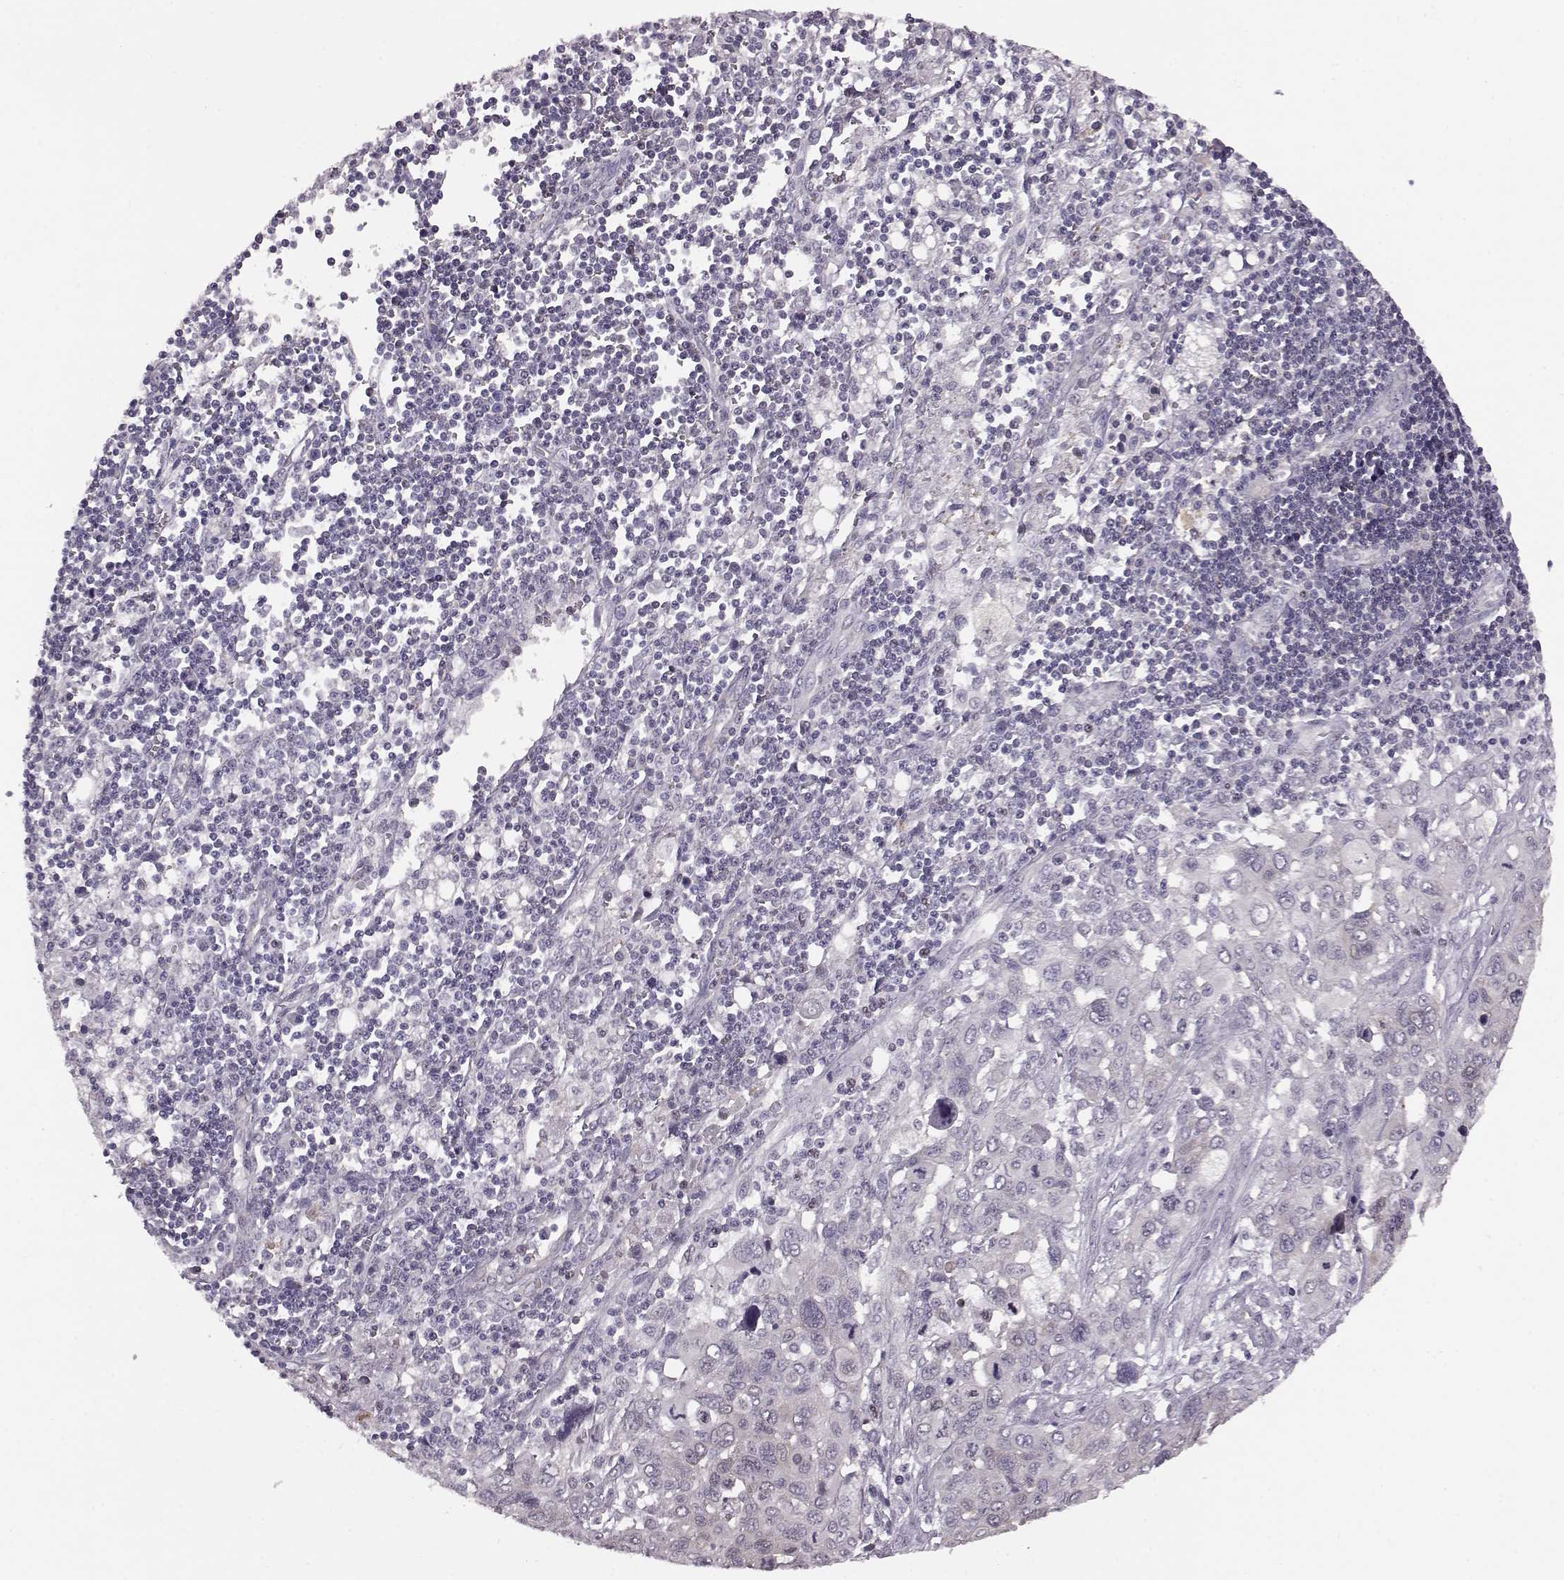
{"staining": {"intensity": "negative", "quantity": "none", "location": "none"}, "tissue": "pancreatic cancer", "cell_type": "Tumor cells", "image_type": "cancer", "snomed": [{"axis": "morphology", "description": "Adenocarcinoma, NOS"}, {"axis": "topography", "description": "Pancreas"}], "caption": "An image of human adenocarcinoma (pancreatic) is negative for staining in tumor cells.", "gene": "KLF6", "patient": {"sex": "male", "age": 47}}